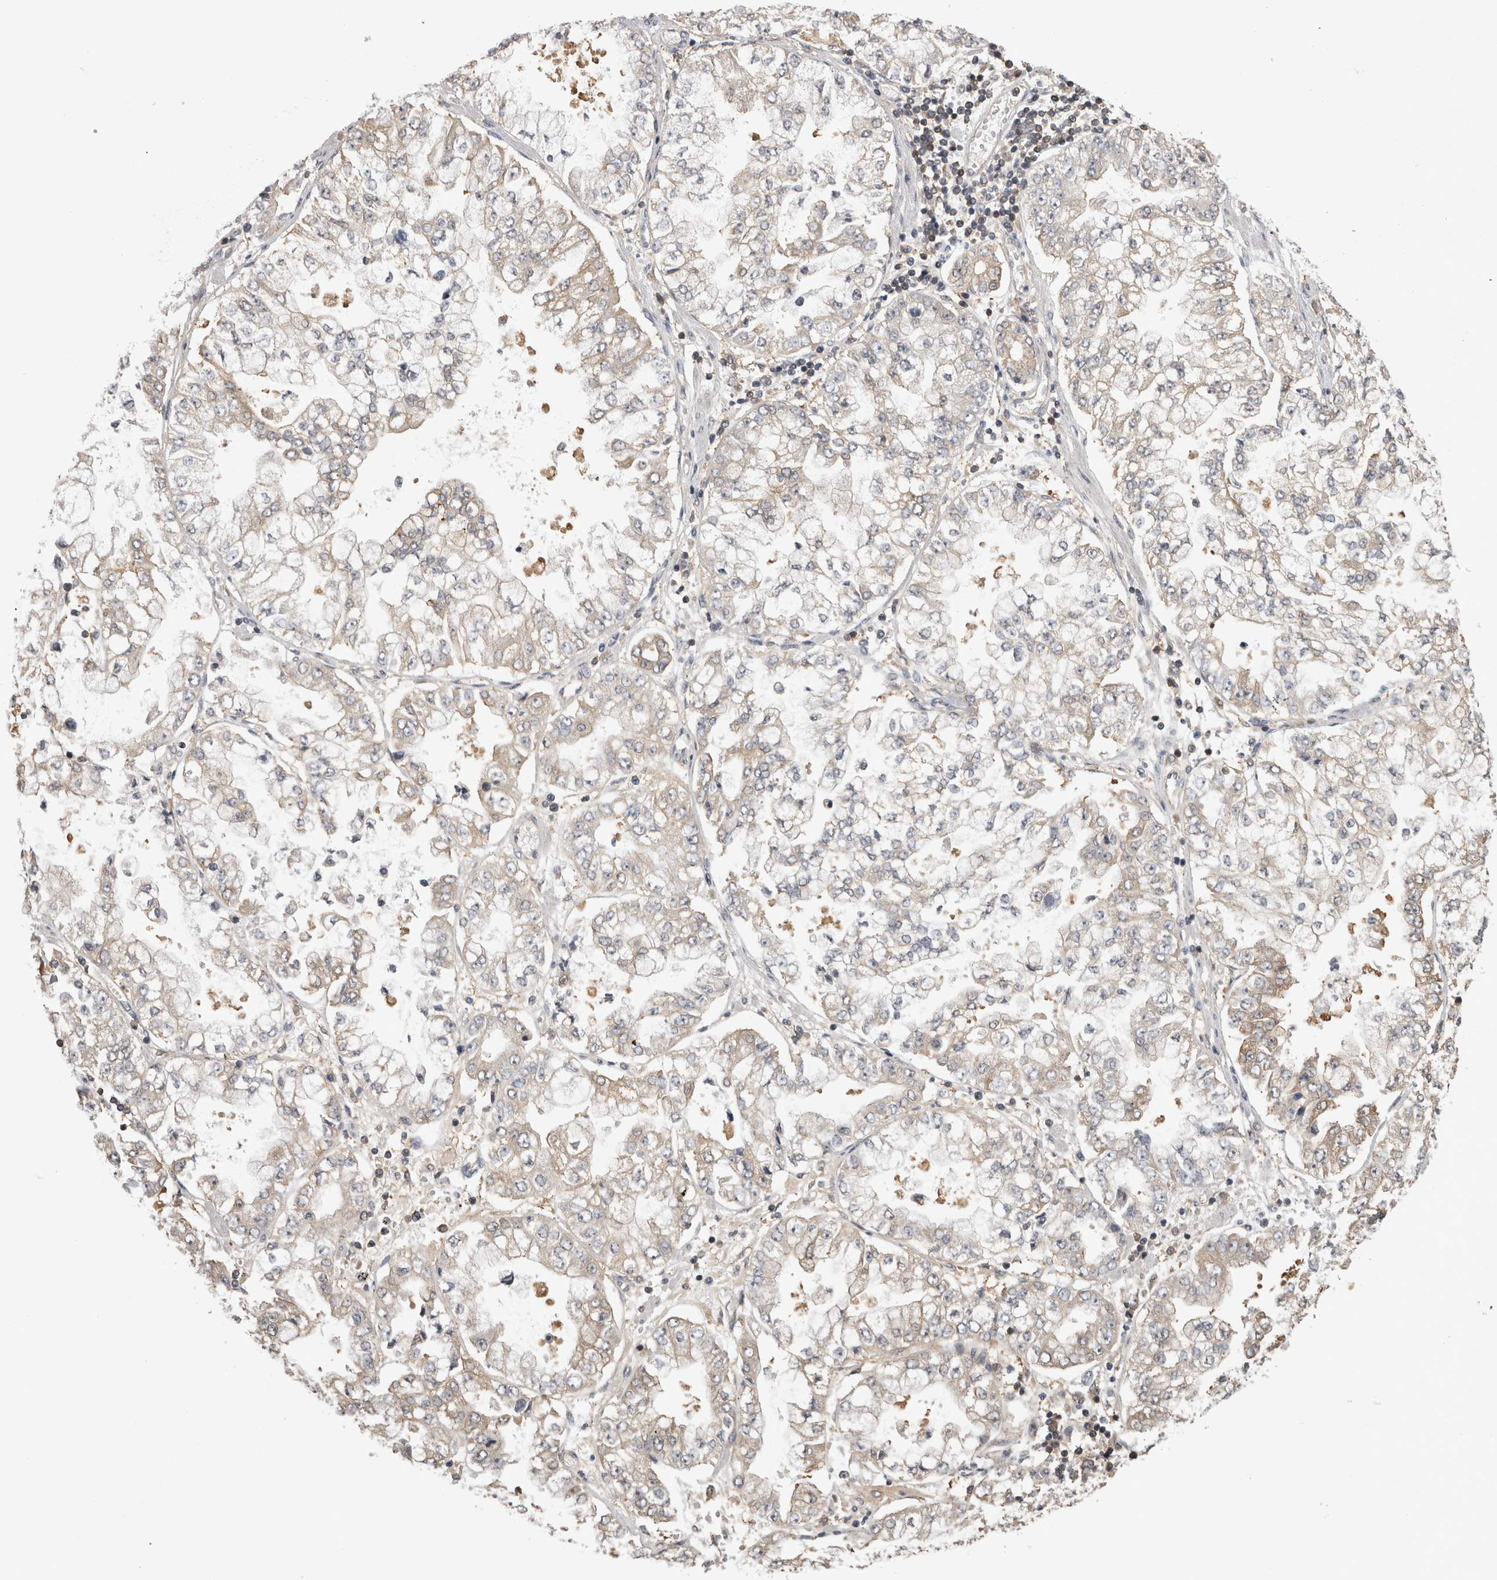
{"staining": {"intensity": "weak", "quantity": "<25%", "location": "cytoplasmic/membranous"}, "tissue": "stomach cancer", "cell_type": "Tumor cells", "image_type": "cancer", "snomed": [{"axis": "morphology", "description": "Adenocarcinoma, NOS"}, {"axis": "topography", "description": "Stomach"}], "caption": "An immunohistochemistry photomicrograph of adenocarcinoma (stomach) is shown. There is no staining in tumor cells of adenocarcinoma (stomach).", "gene": "APRT", "patient": {"sex": "male", "age": 76}}